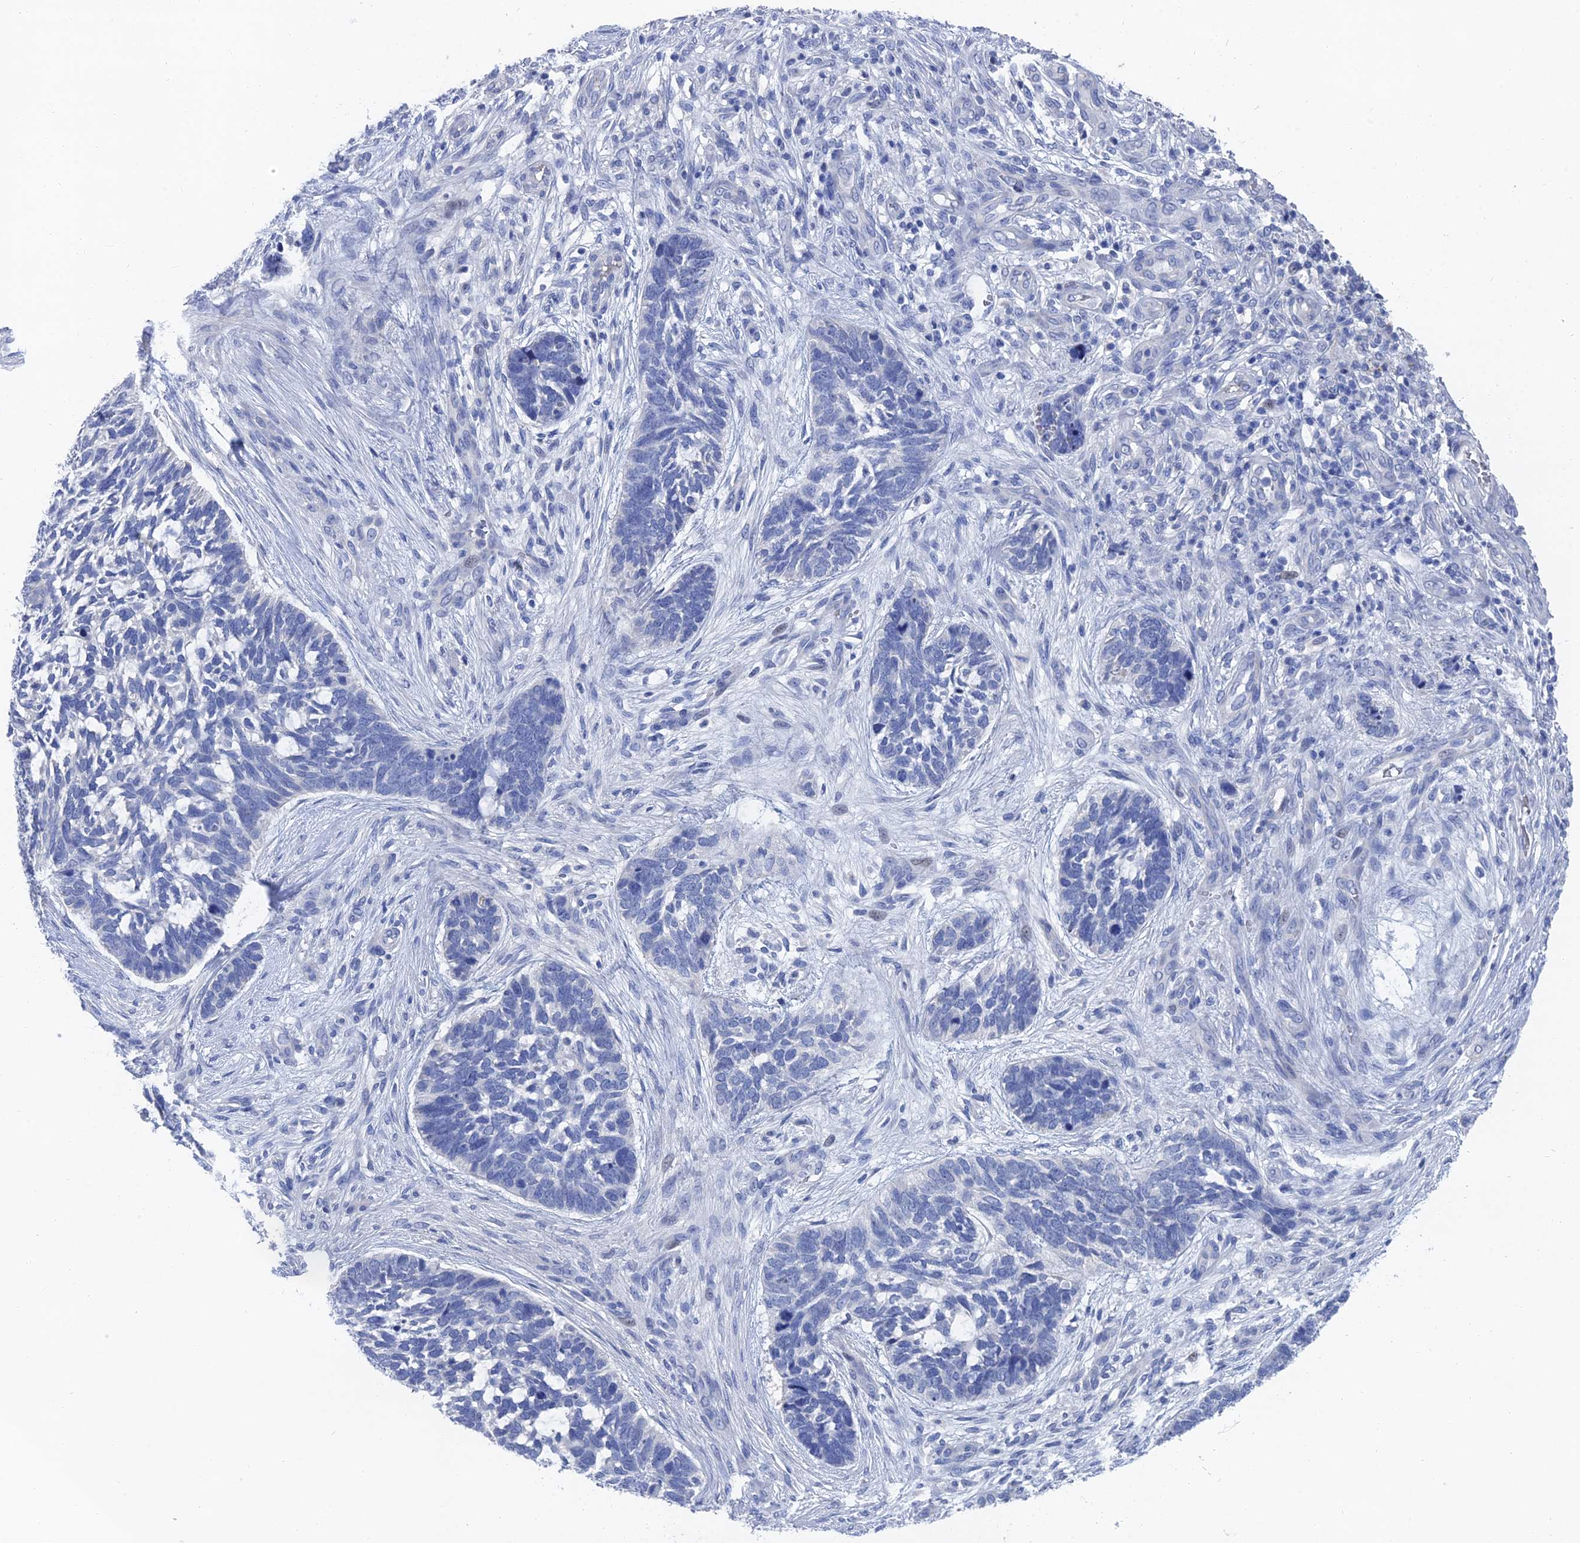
{"staining": {"intensity": "negative", "quantity": "none", "location": "none"}, "tissue": "skin cancer", "cell_type": "Tumor cells", "image_type": "cancer", "snomed": [{"axis": "morphology", "description": "Basal cell carcinoma"}, {"axis": "topography", "description": "Skin"}], "caption": "A photomicrograph of skin basal cell carcinoma stained for a protein shows no brown staining in tumor cells.", "gene": "GFAP", "patient": {"sex": "male", "age": 88}}